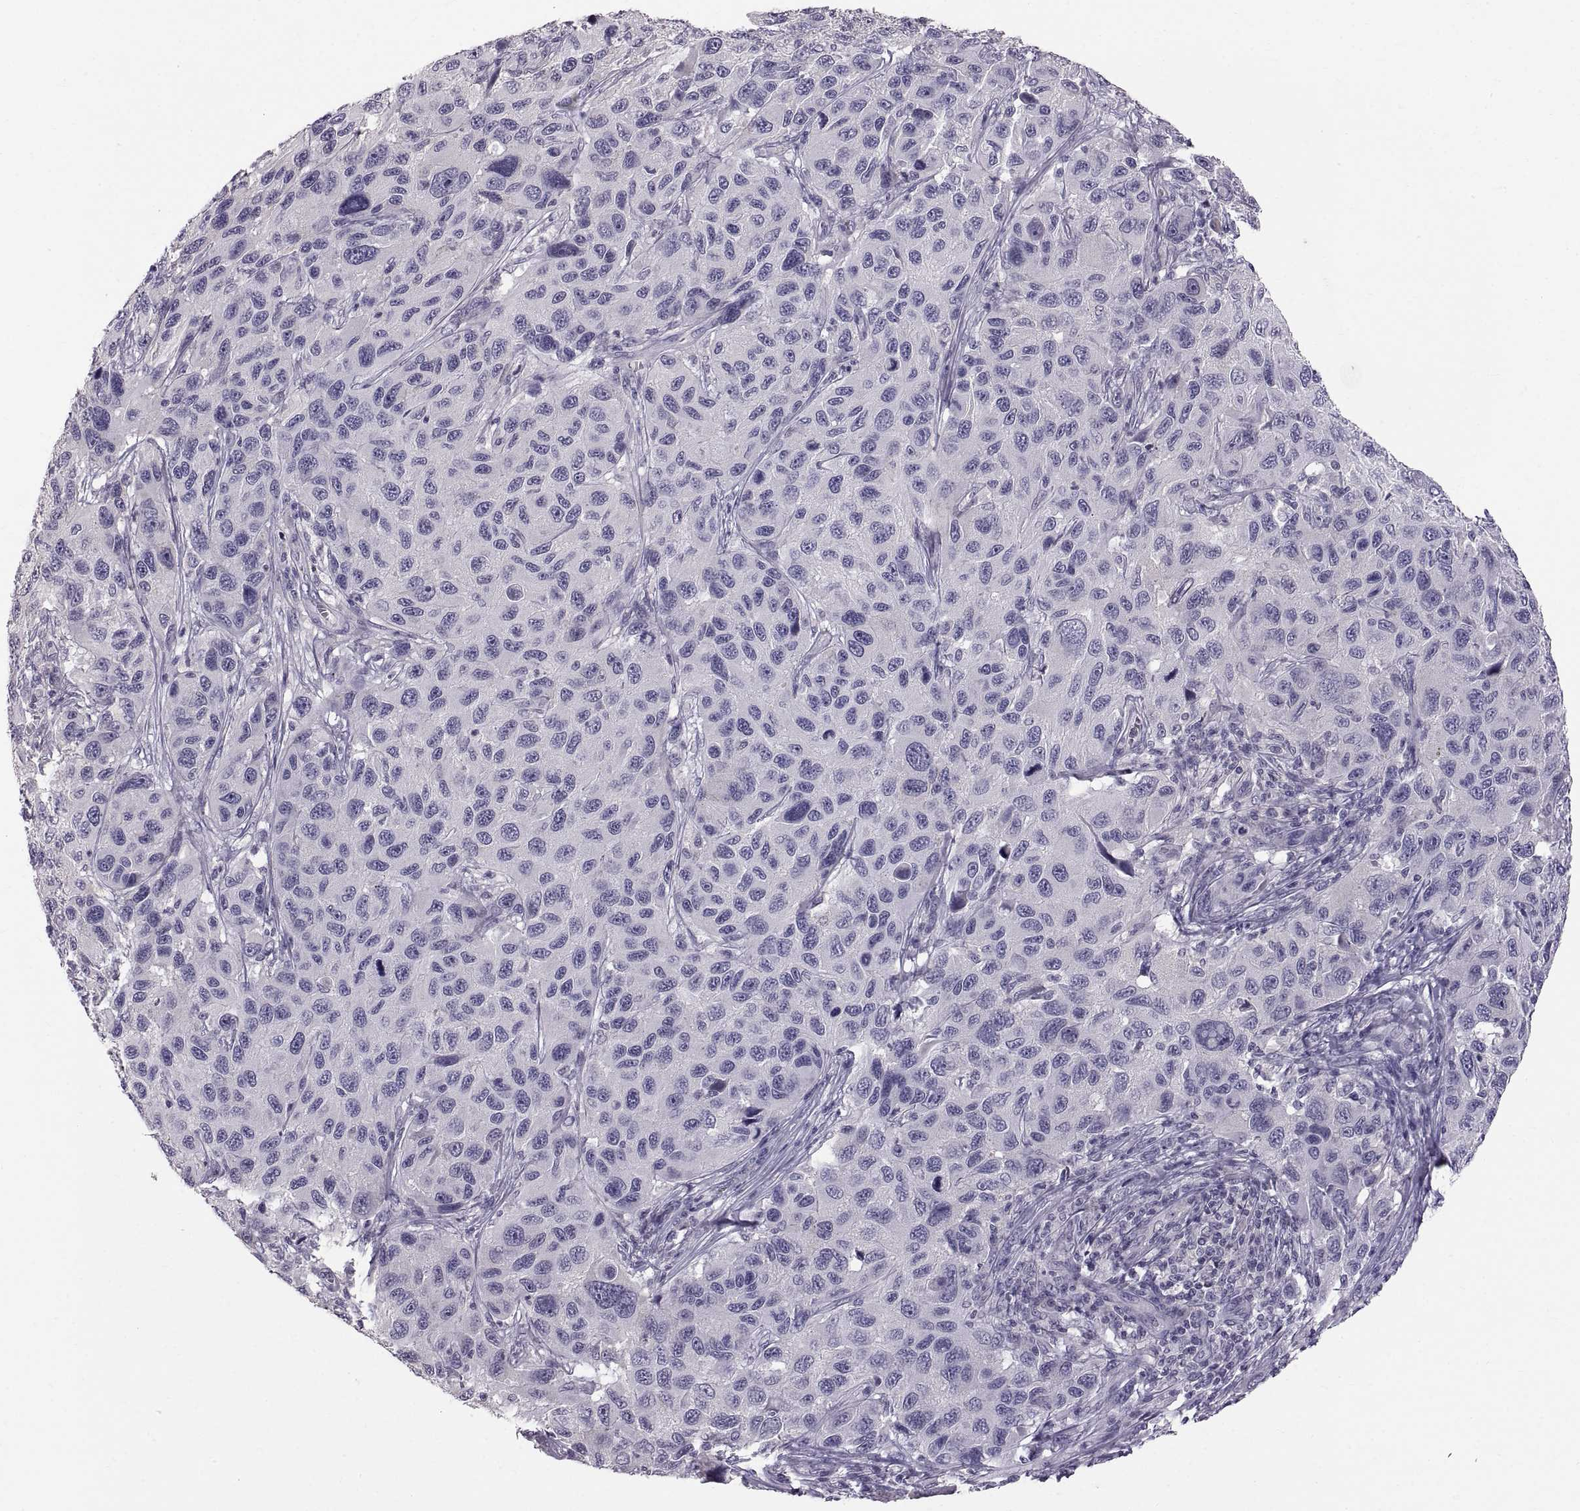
{"staining": {"intensity": "negative", "quantity": "none", "location": "none"}, "tissue": "melanoma", "cell_type": "Tumor cells", "image_type": "cancer", "snomed": [{"axis": "morphology", "description": "Malignant melanoma, NOS"}, {"axis": "topography", "description": "Skin"}], "caption": "Human melanoma stained for a protein using immunohistochemistry (IHC) demonstrates no staining in tumor cells.", "gene": "WFDC8", "patient": {"sex": "male", "age": 53}}